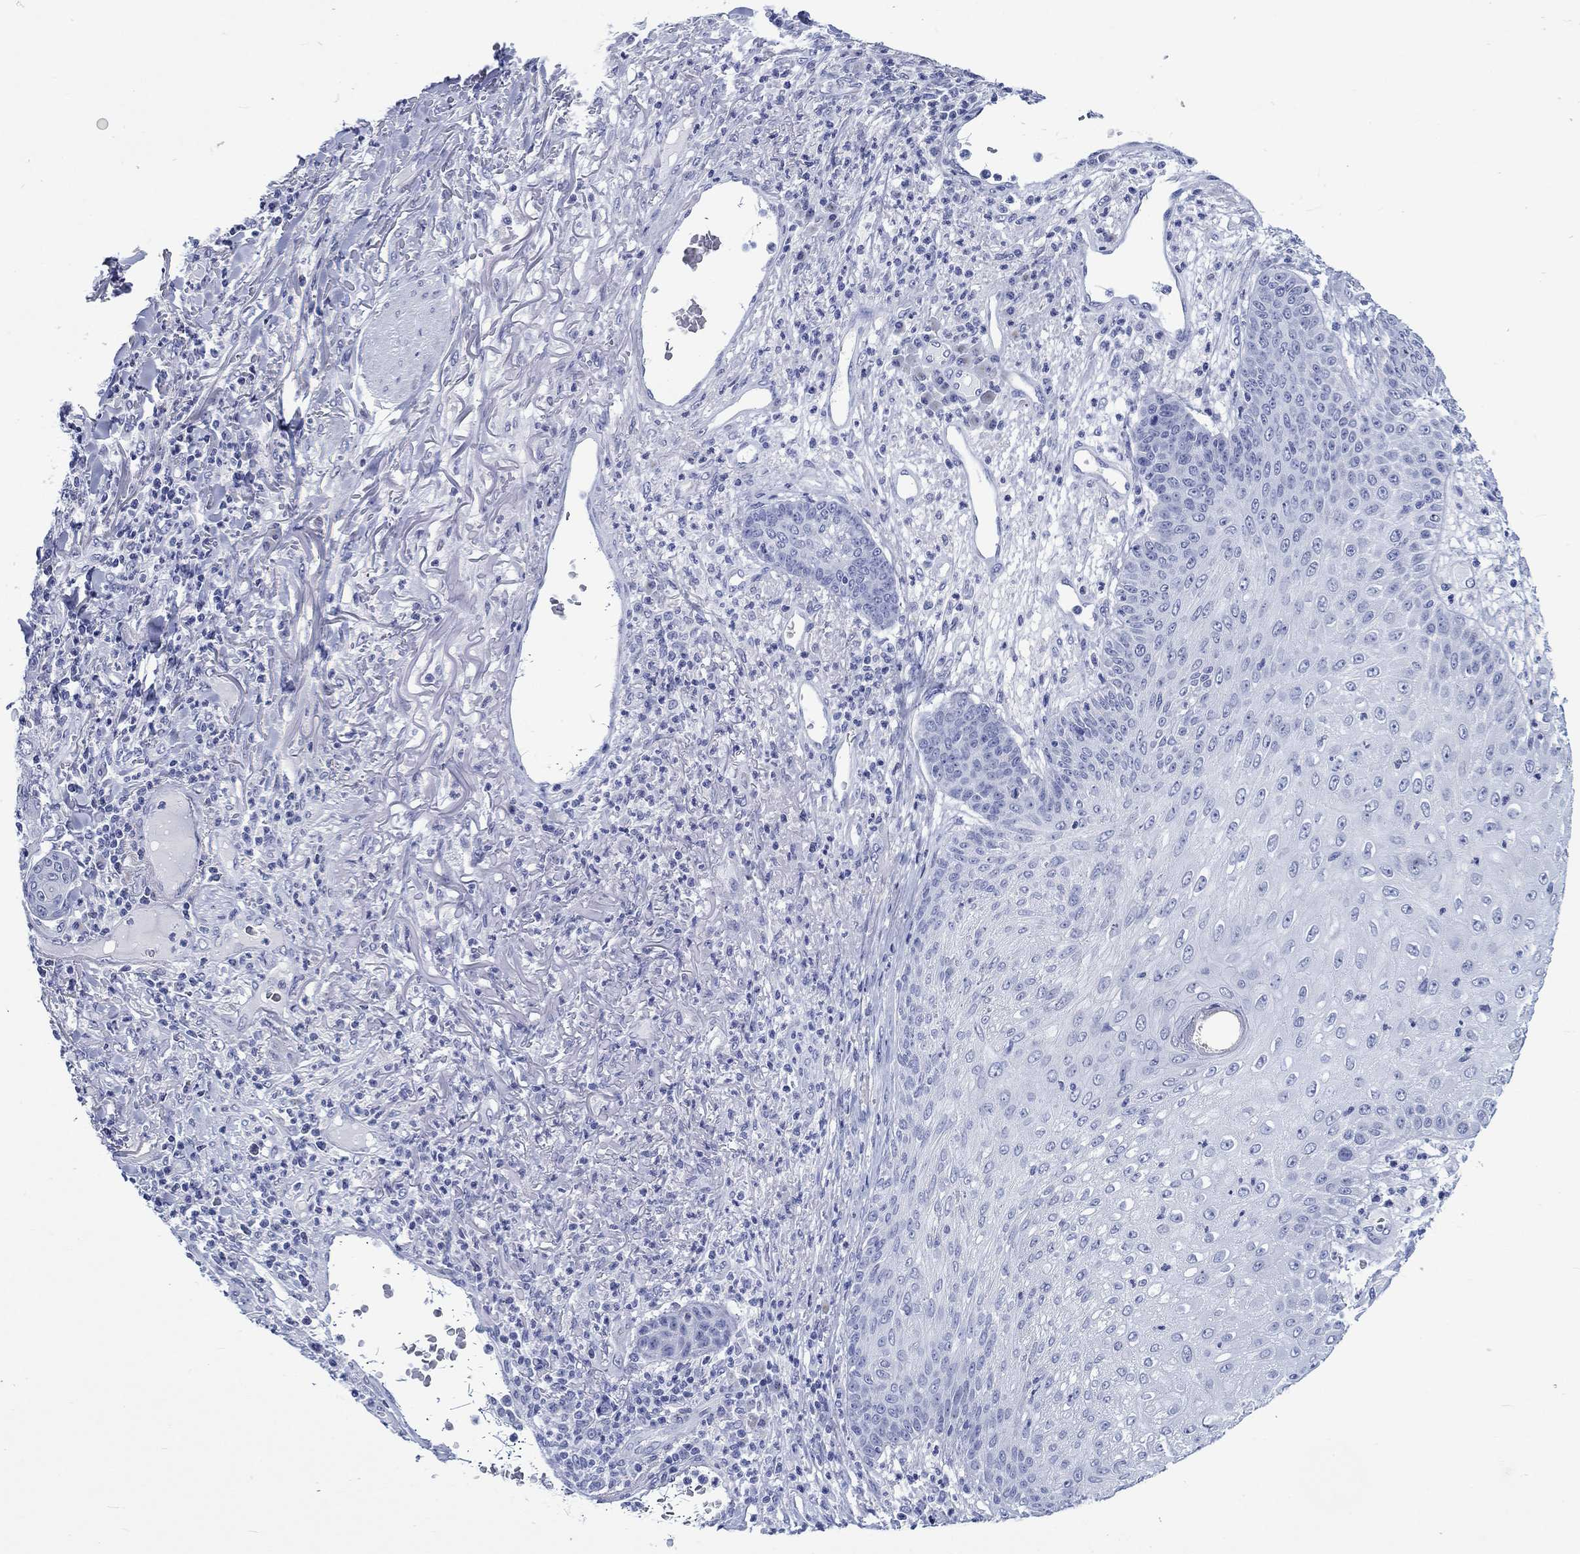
{"staining": {"intensity": "negative", "quantity": "none", "location": "none"}, "tissue": "skin cancer", "cell_type": "Tumor cells", "image_type": "cancer", "snomed": [{"axis": "morphology", "description": "Squamous cell carcinoma, NOS"}, {"axis": "topography", "description": "Skin"}], "caption": "Tumor cells are negative for brown protein staining in skin cancer.", "gene": "KRT76", "patient": {"sex": "male", "age": 82}}